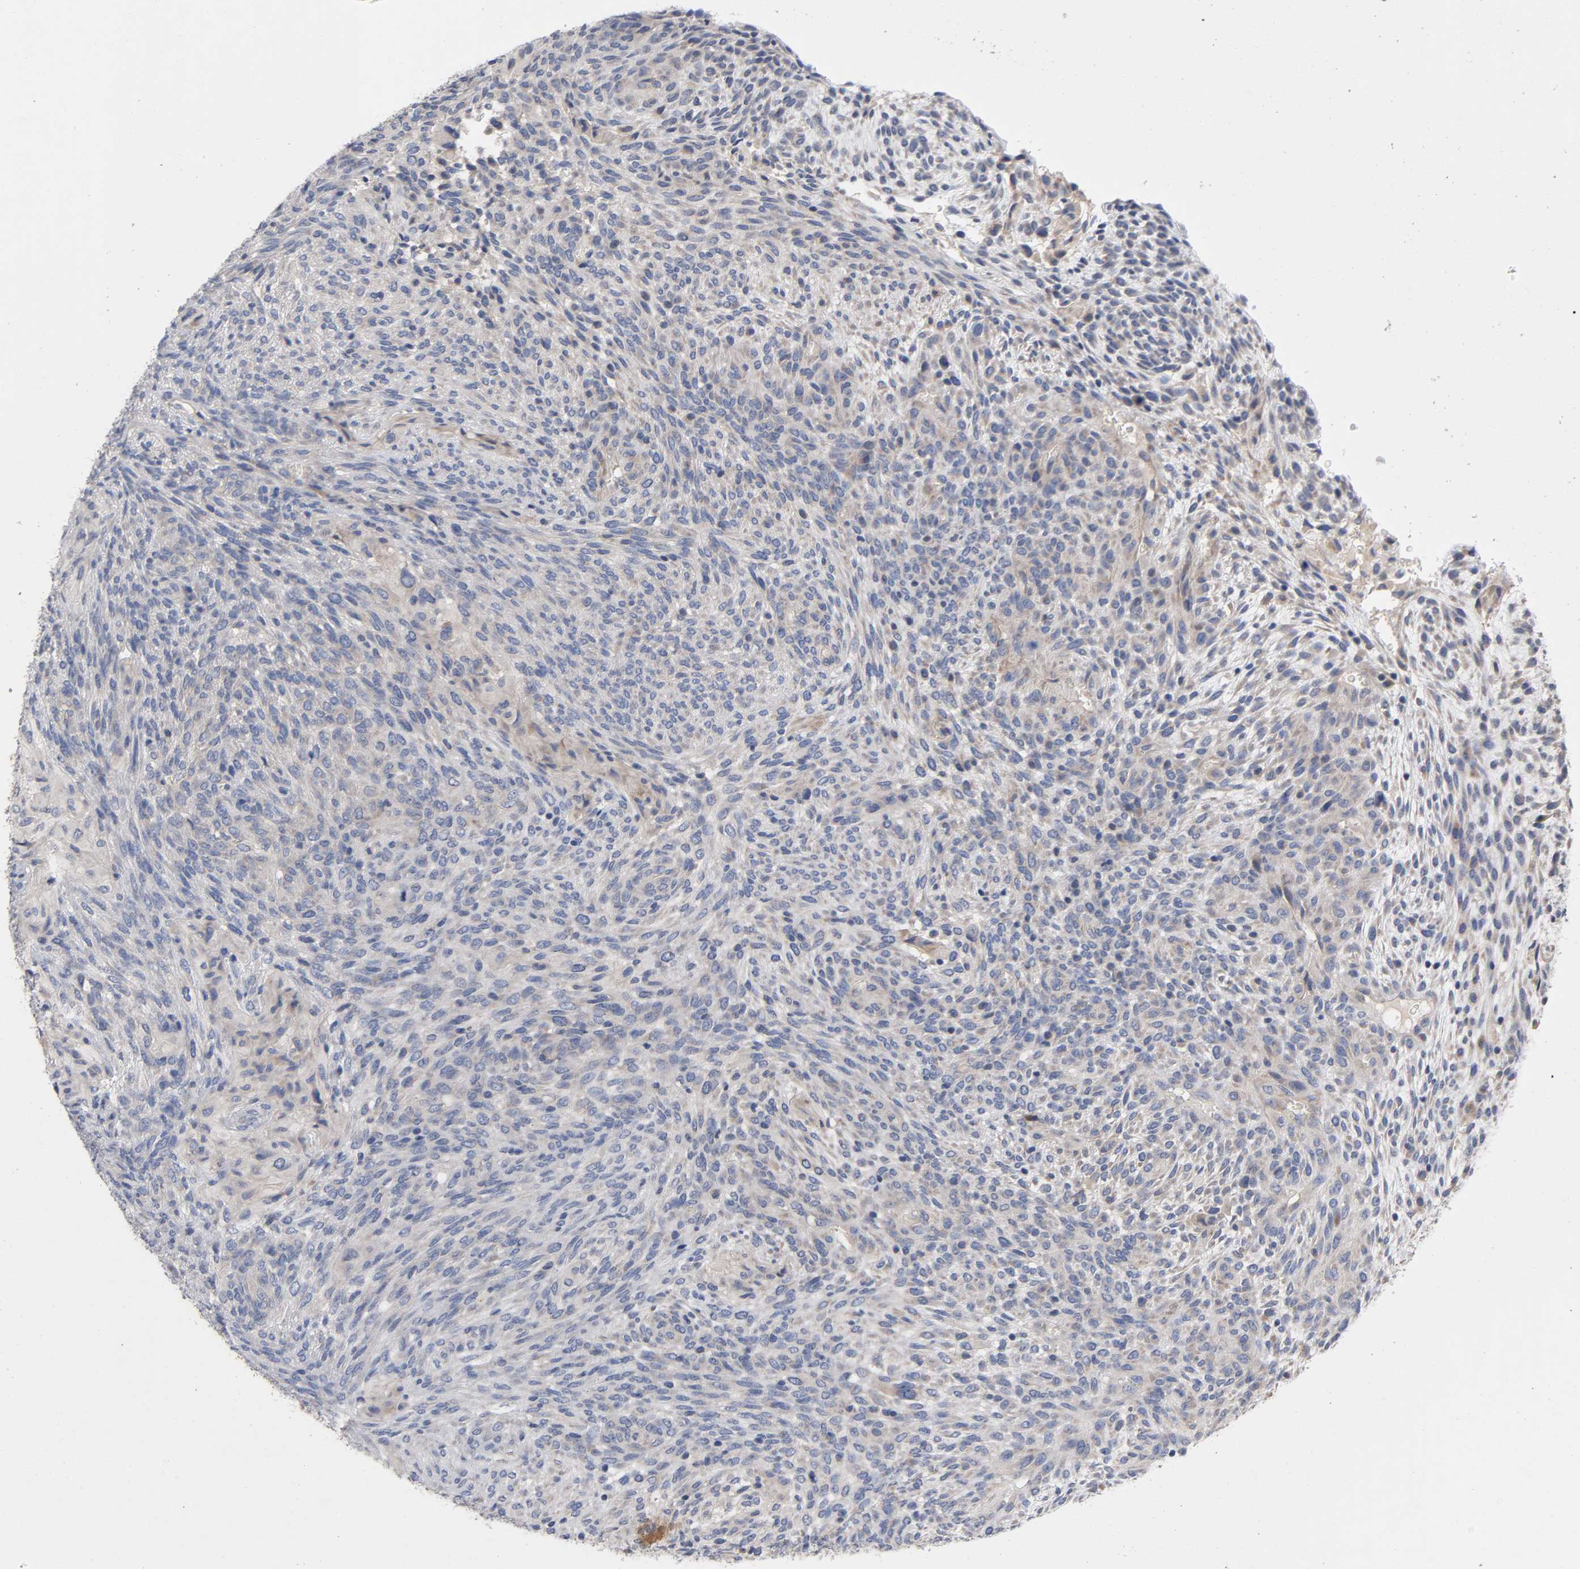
{"staining": {"intensity": "negative", "quantity": "none", "location": "none"}, "tissue": "glioma", "cell_type": "Tumor cells", "image_type": "cancer", "snomed": [{"axis": "morphology", "description": "Glioma, malignant, High grade"}, {"axis": "topography", "description": "Cerebral cortex"}], "caption": "DAB immunohistochemical staining of human malignant glioma (high-grade) shows no significant staining in tumor cells. The staining was performed using DAB (3,3'-diaminobenzidine) to visualize the protein expression in brown, while the nuclei were stained in blue with hematoxylin (Magnification: 20x).", "gene": "CCDC134", "patient": {"sex": "female", "age": 55}}